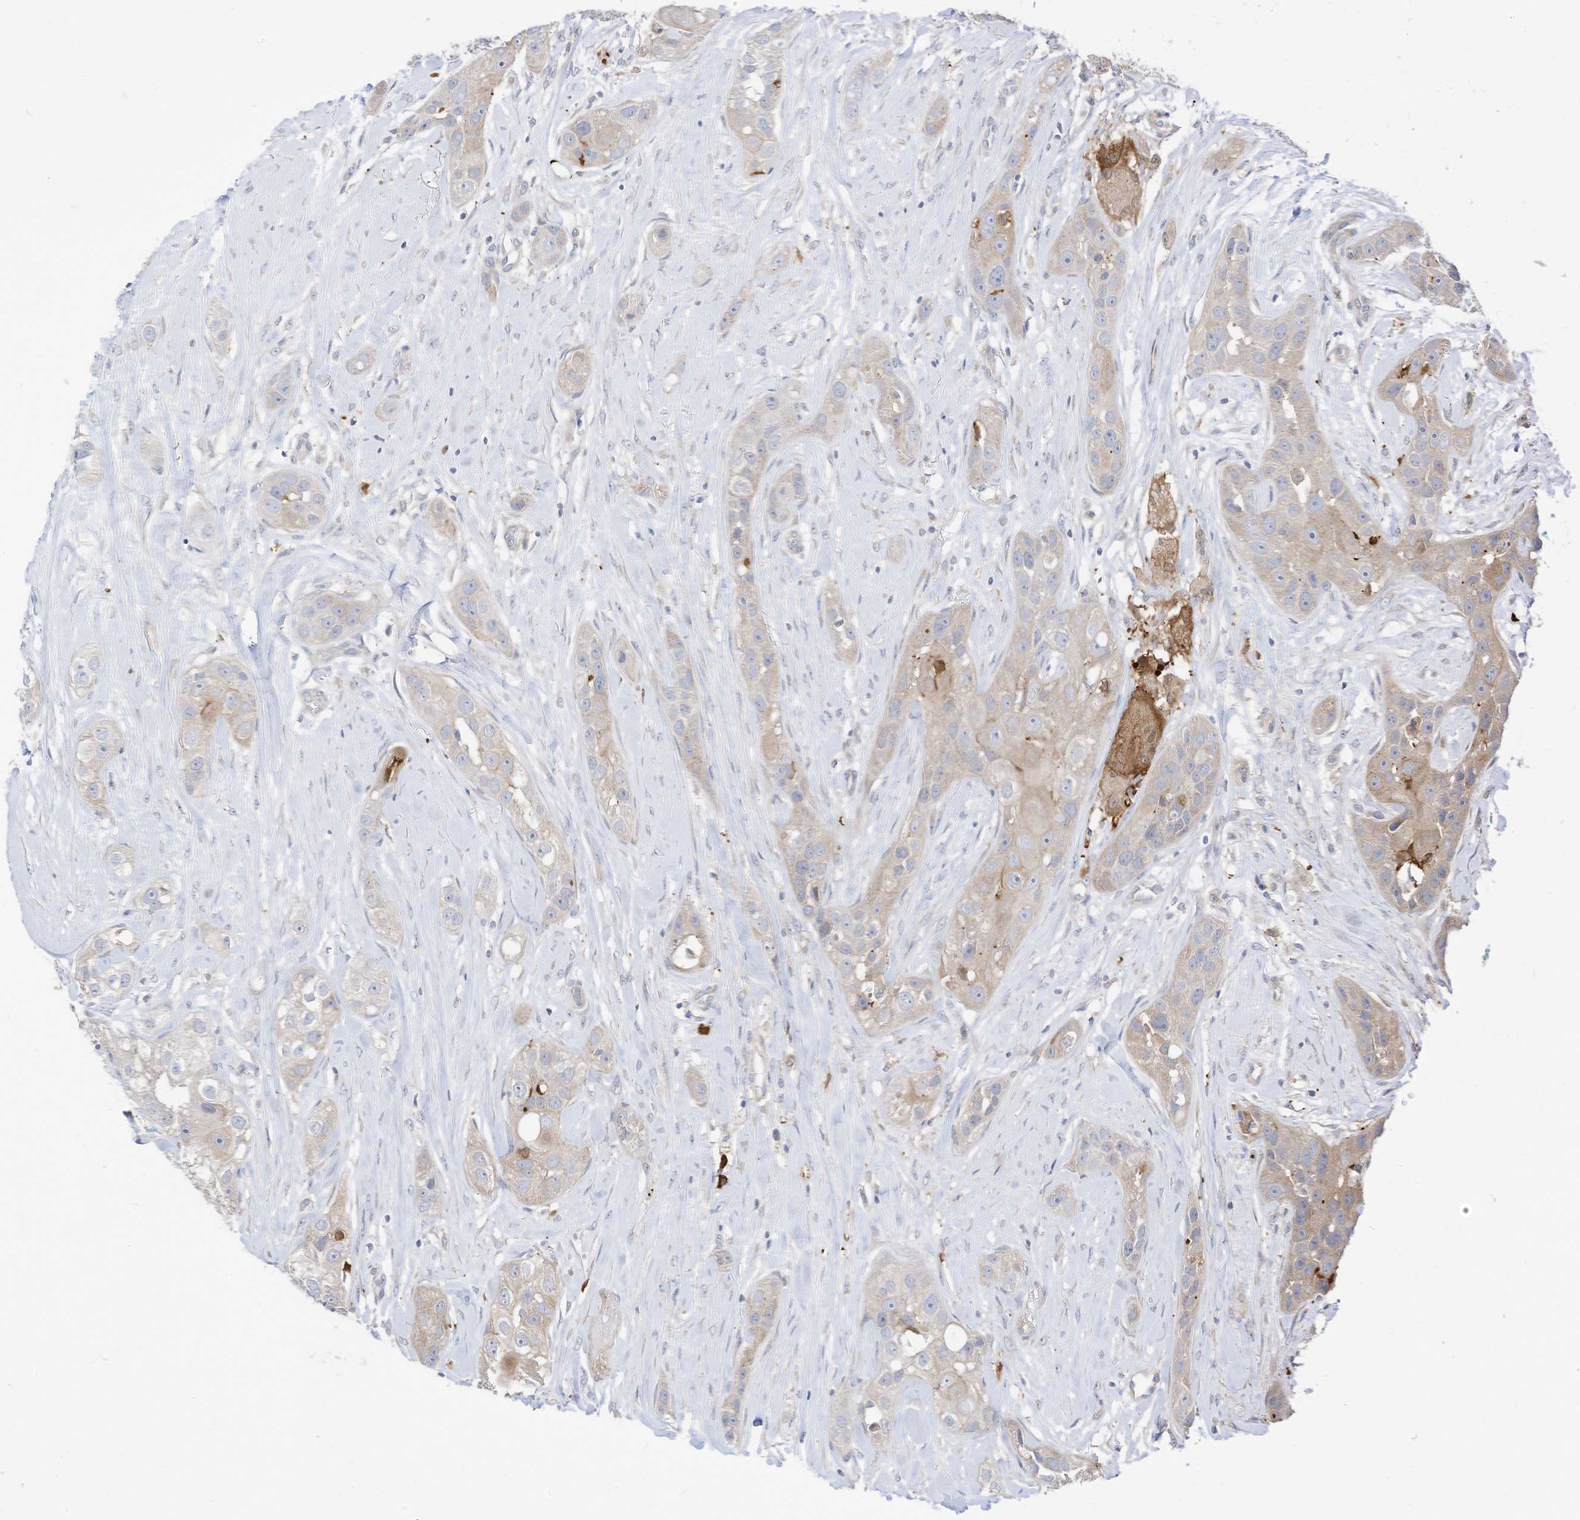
{"staining": {"intensity": "weak", "quantity": "<25%", "location": "cytoplasmic/membranous"}, "tissue": "head and neck cancer", "cell_type": "Tumor cells", "image_type": "cancer", "snomed": [{"axis": "morphology", "description": "Normal tissue, NOS"}, {"axis": "morphology", "description": "Squamous cell carcinoma, NOS"}, {"axis": "topography", "description": "Skeletal muscle"}, {"axis": "topography", "description": "Head-Neck"}], "caption": "Immunohistochemical staining of human head and neck squamous cell carcinoma shows no significant staining in tumor cells.", "gene": "ATP13A1", "patient": {"sex": "male", "age": 51}}